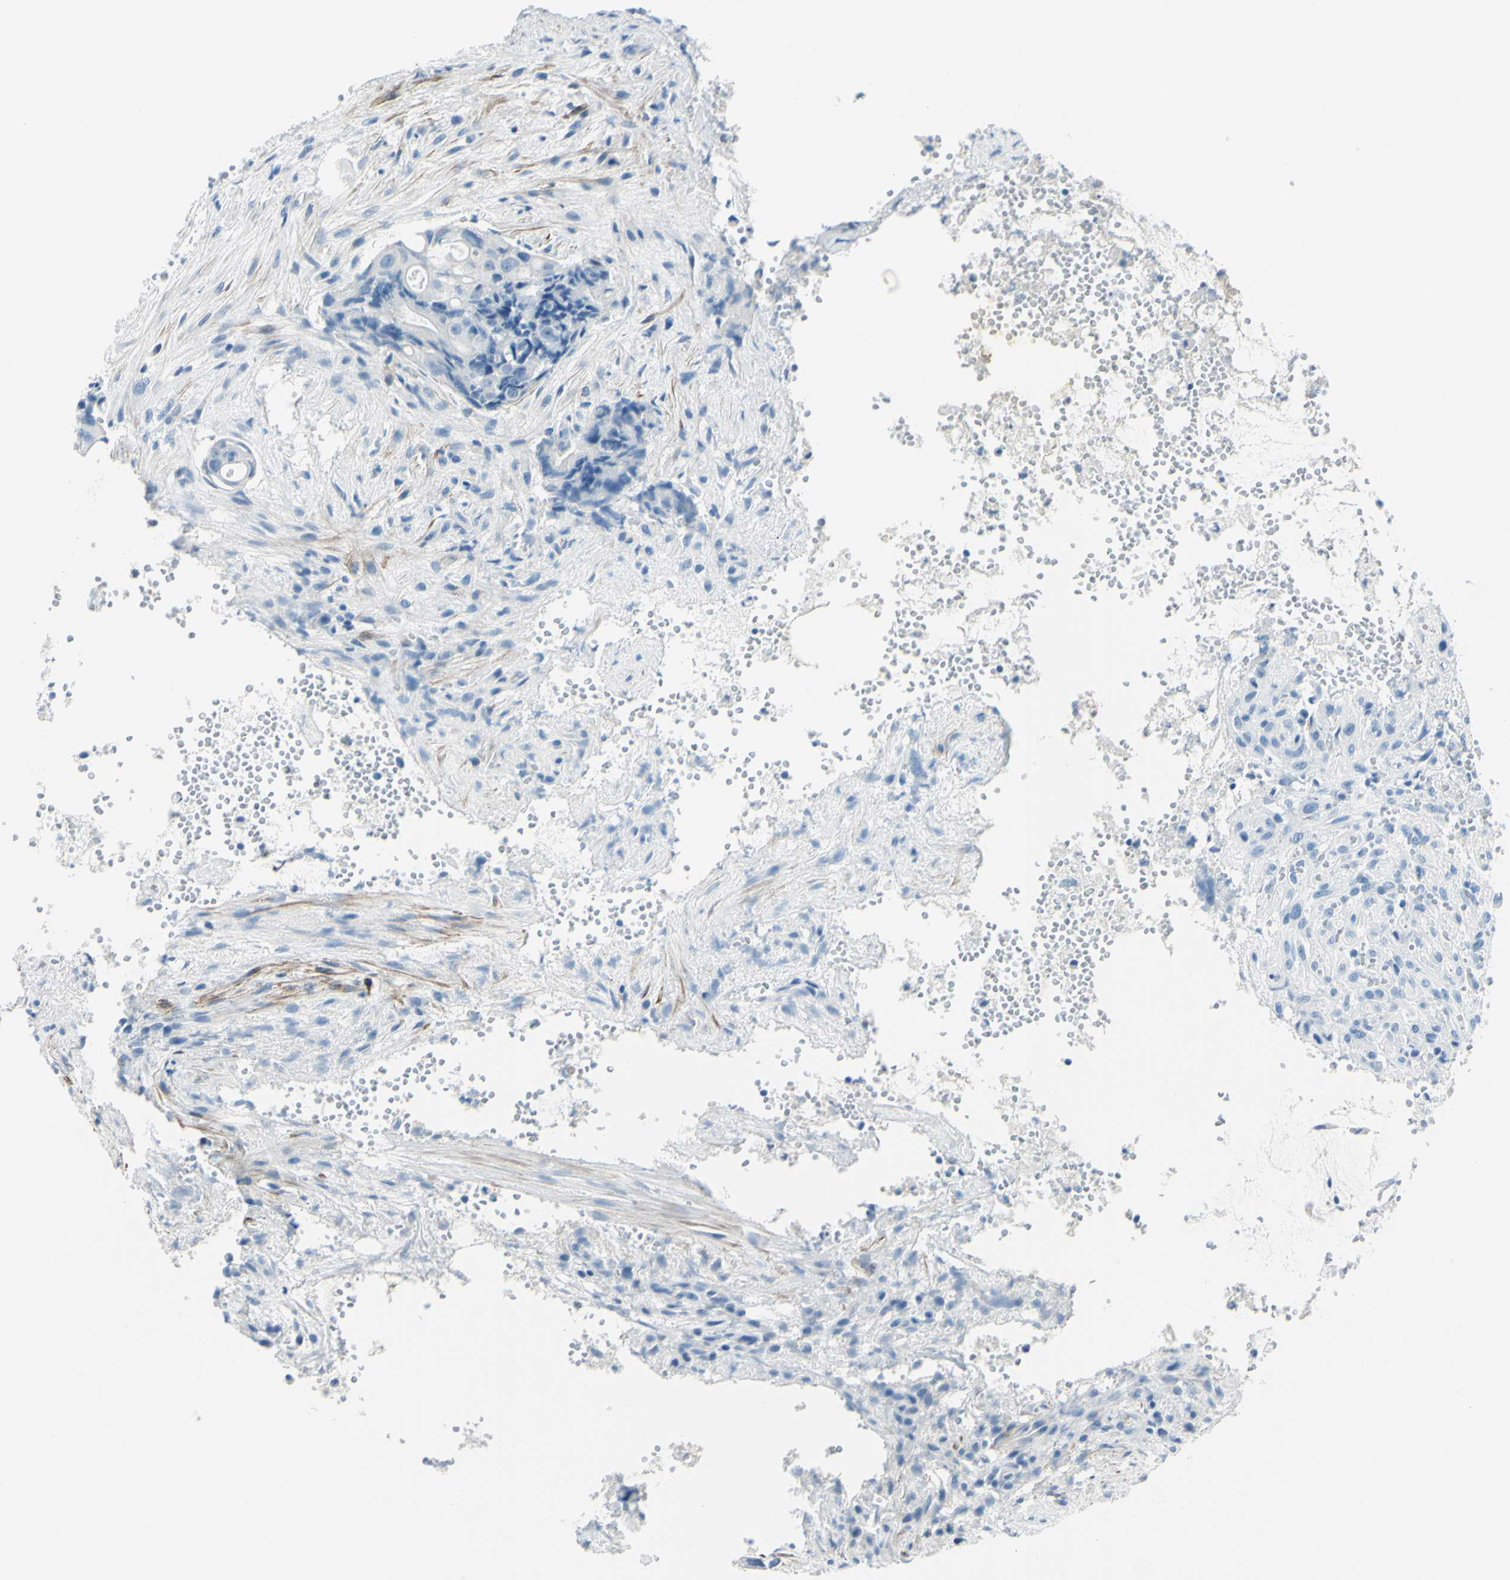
{"staining": {"intensity": "negative", "quantity": "none", "location": "none"}, "tissue": "colorectal cancer", "cell_type": "Tumor cells", "image_type": "cancer", "snomed": [{"axis": "morphology", "description": "Adenocarcinoma, NOS"}, {"axis": "topography", "description": "Colon"}], "caption": "Immunohistochemical staining of colorectal cancer displays no significant positivity in tumor cells. (Stains: DAB (3,3'-diaminobenzidine) immunohistochemistry (IHC) with hematoxylin counter stain, Microscopy: brightfield microscopy at high magnification).", "gene": "CDH15", "patient": {"sex": "female", "age": 57}}